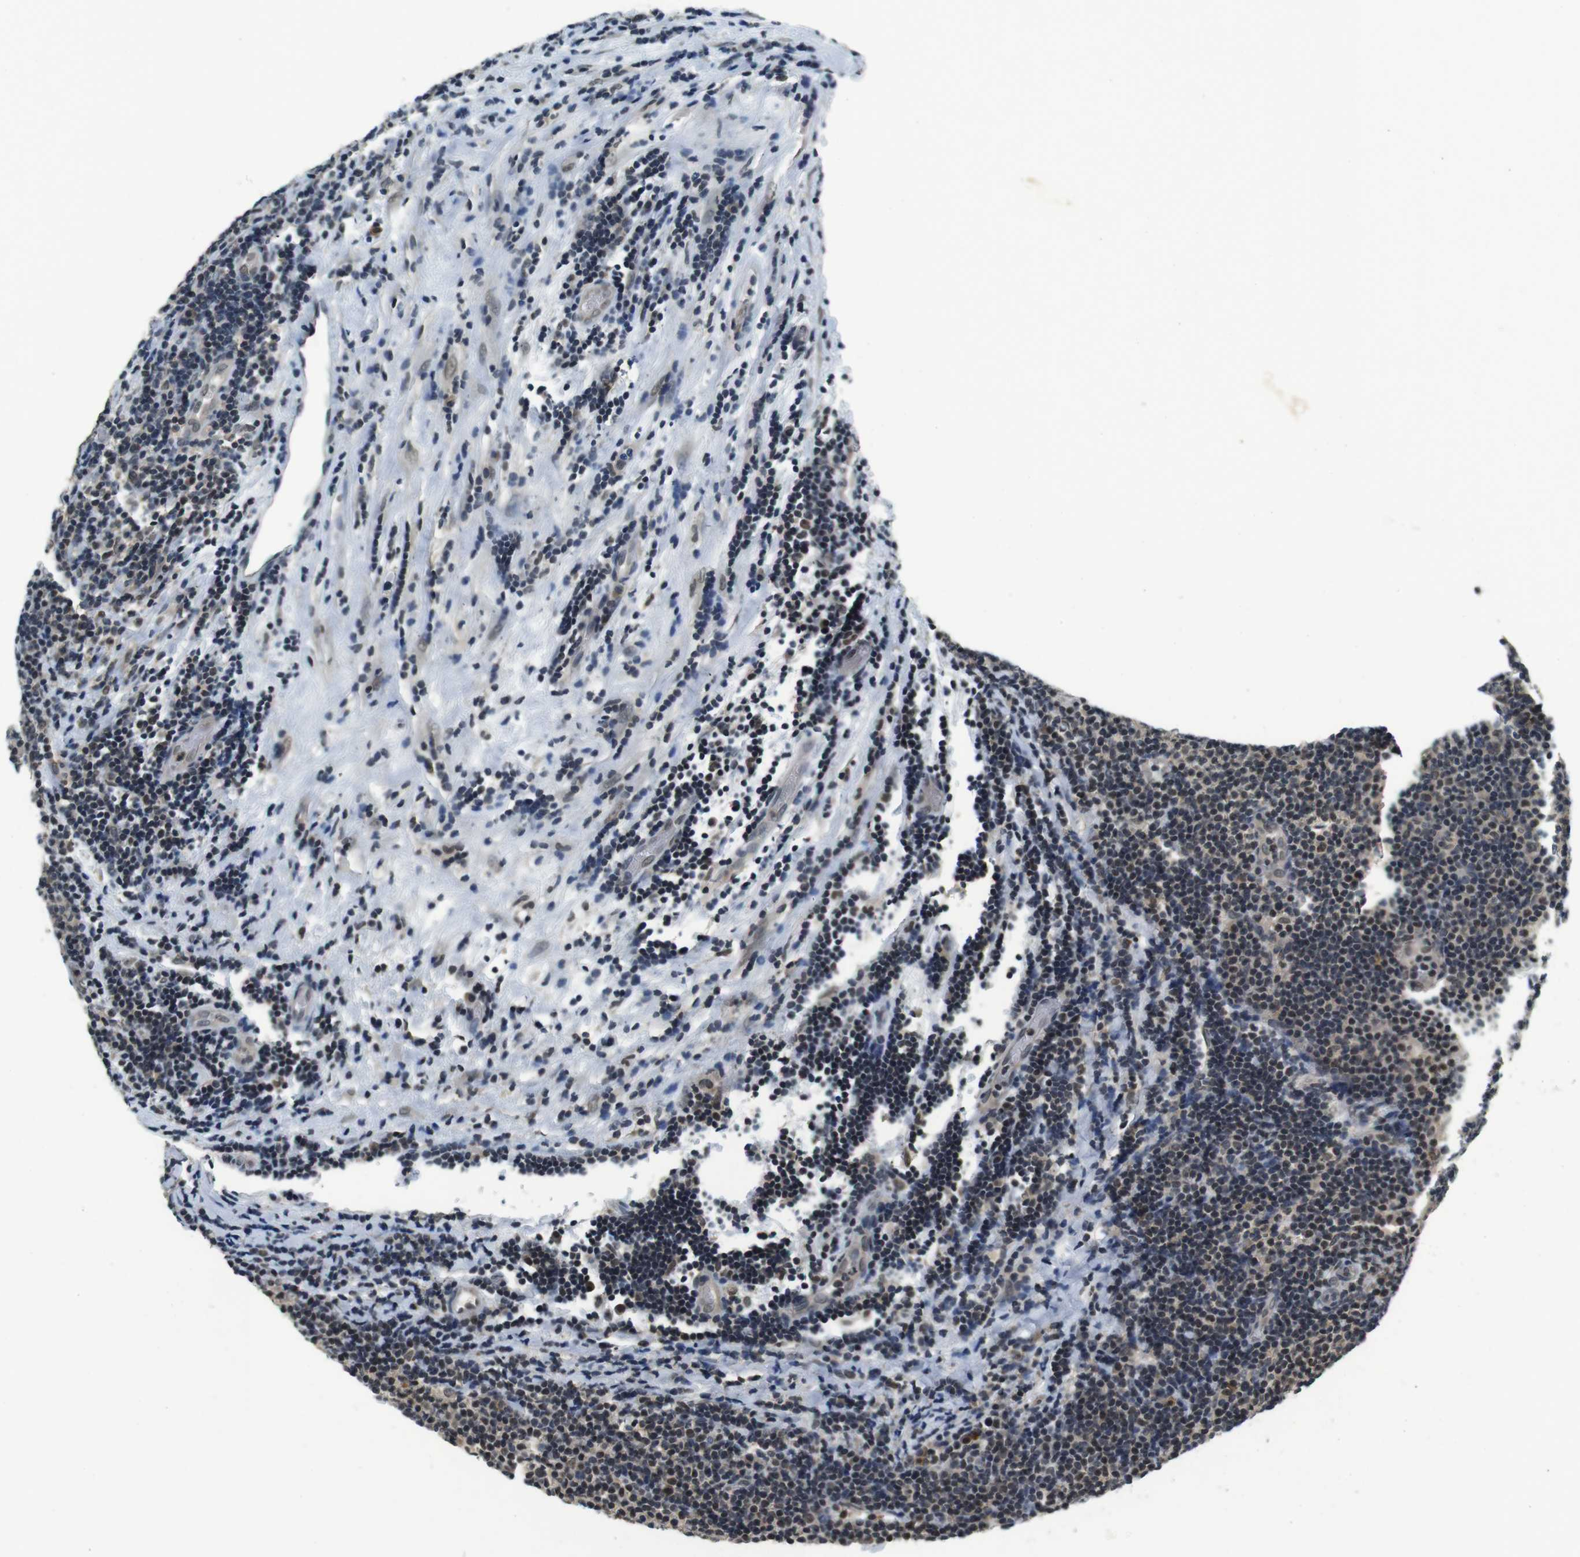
{"staining": {"intensity": "weak", "quantity": "25%-75%", "location": "cytoplasmic/membranous,nuclear"}, "tissue": "lymphoma", "cell_type": "Tumor cells", "image_type": "cancer", "snomed": [{"axis": "morphology", "description": "Malignant lymphoma, non-Hodgkin's type, Low grade"}, {"axis": "topography", "description": "Lymph node"}], "caption": "This photomicrograph shows IHC staining of malignant lymphoma, non-Hodgkin's type (low-grade), with low weak cytoplasmic/membranous and nuclear expression in approximately 25%-75% of tumor cells.", "gene": "NEK4", "patient": {"sex": "male", "age": 83}}